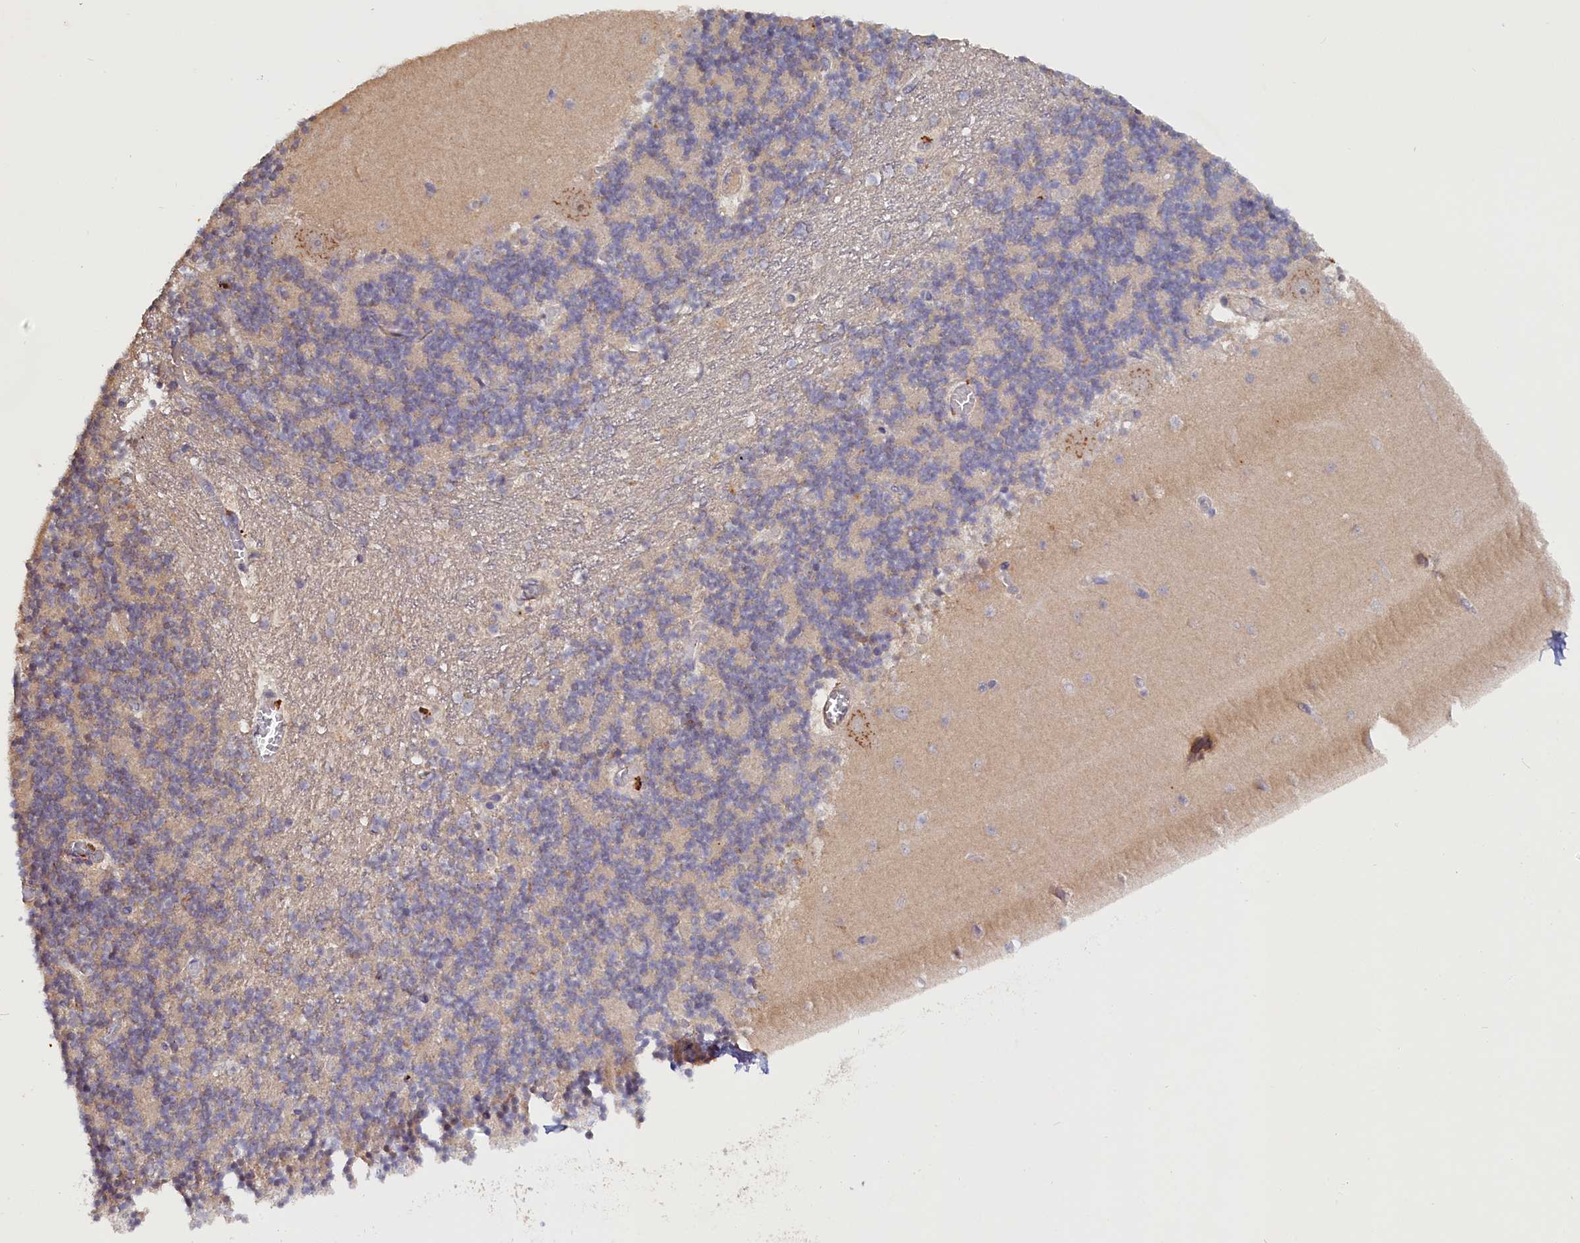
{"staining": {"intensity": "negative", "quantity": "none", "location": "none"}, "tissue": "cerebellum", "cell_type": "Cells in granular layer", "image_type": "normal", "snomed": [{"axis": "morphology", "description": "Normal tissue, NOS"}, {"axis": "topography", "description": "Cerebellum"}], "caption": "Immunohistochemistry of unremarkable cerebellum demonstrates no positivity in cells in granular layer. Brightfield microscopy of immunohistochemistry stained with DAB (3,3'-diaminobenzidine) (brown) and hematoxylin (blue), captured at high magnification.", "gene": "TANGO6", "patient": {"sex": "female", "age": 28}}